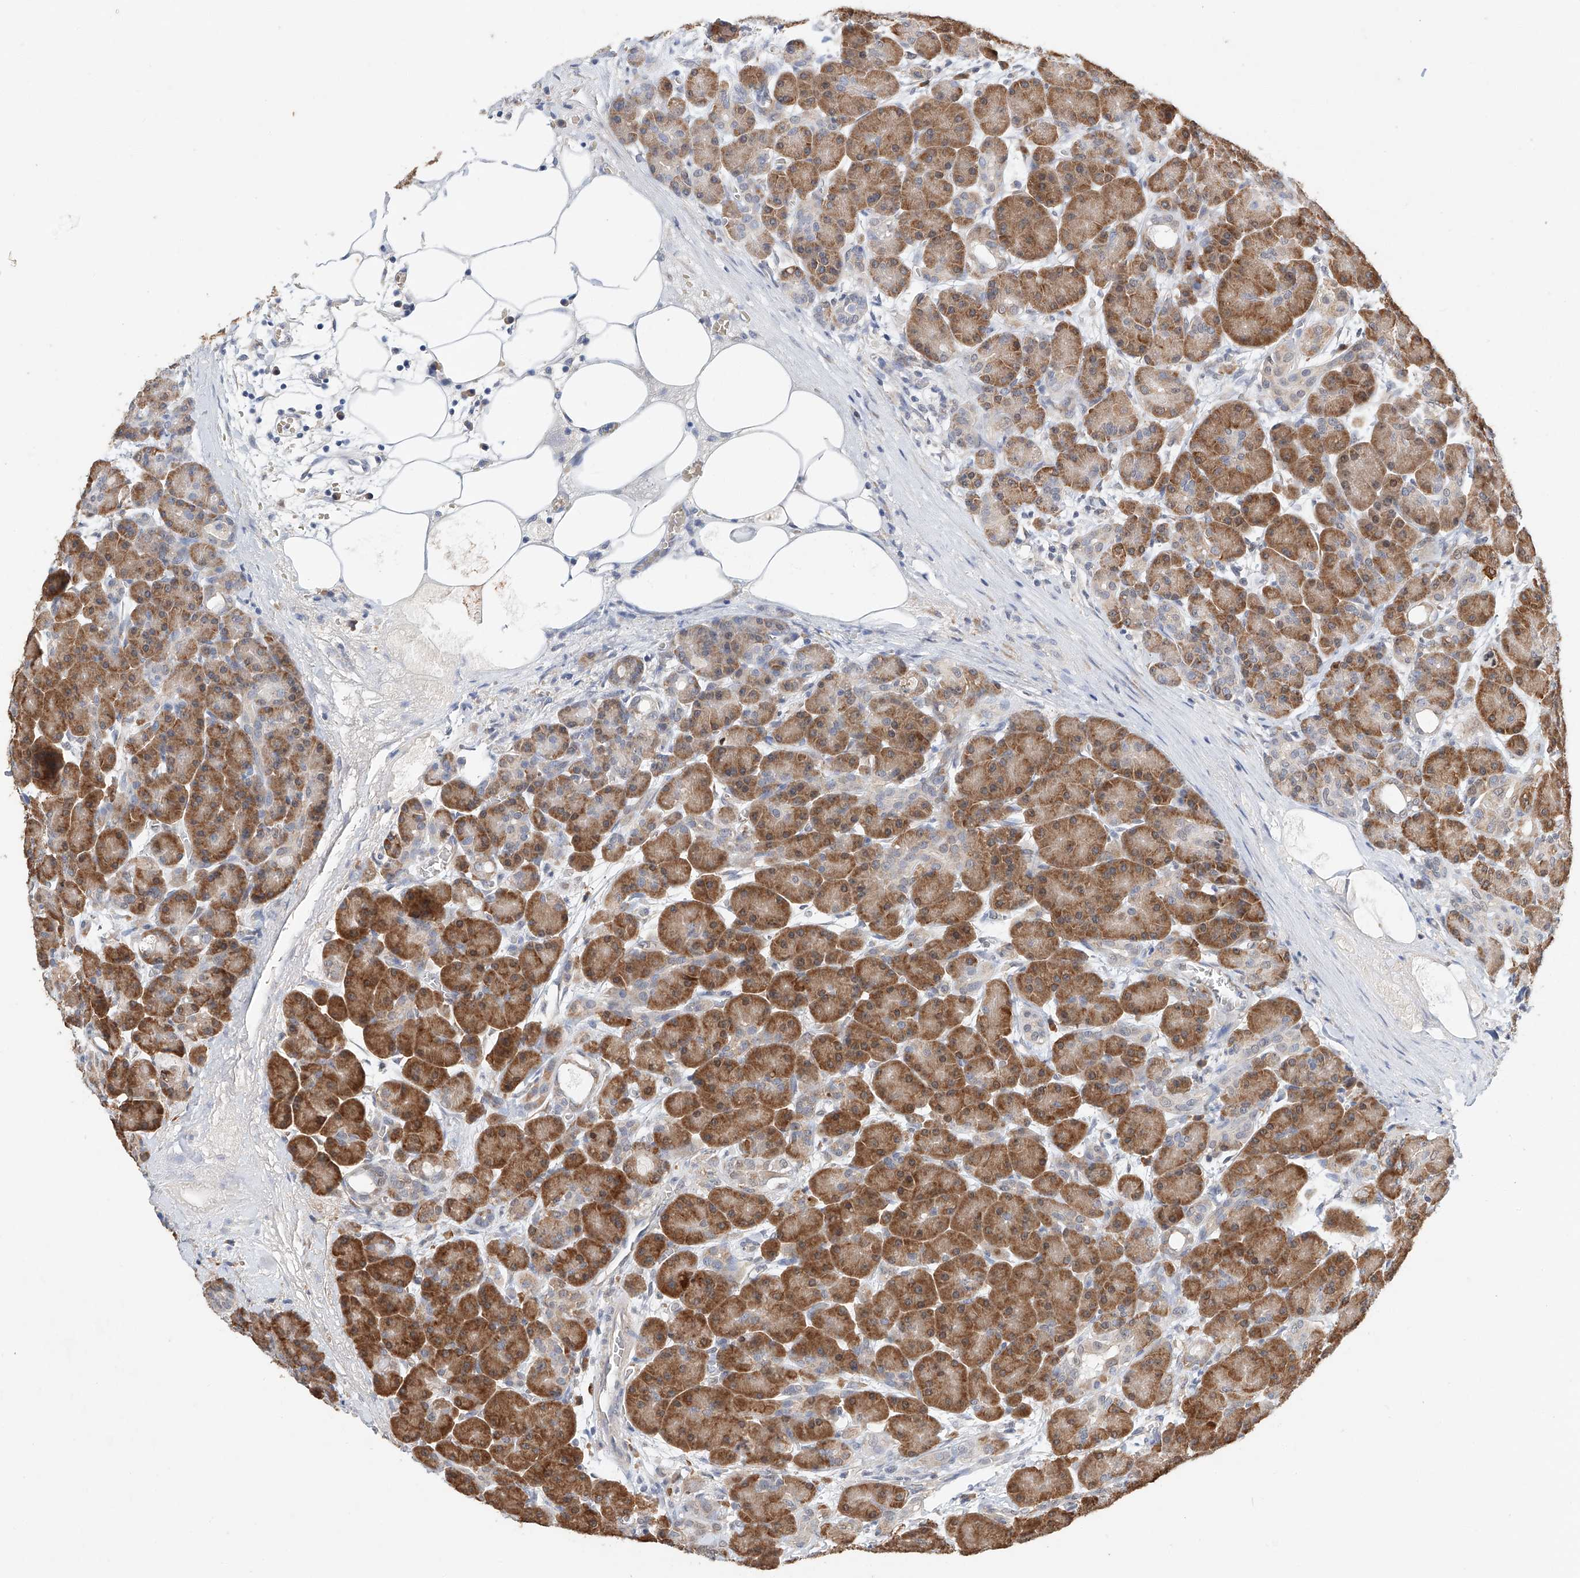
{"staining": {"intensity": "moderate", "quantity": ">75%", "location": "cytoplasmic/membranous"}, "tissue": "pancreas", "cell_type": "Exocrine glandular cells", "image_type": "normal", "snomed": [{"axis": "morphology", "description": "Normal tissue, NOS"}, {"axis": "topography", "description": "Pancreas"}], "caption": "The image reveals staining of unremarkable pancreas, revealing moderate cytoplasmic/membranous protein positivity (brown color) within exocrine glandular cells. (Brightfield microscopy of DAB IHC at high magnification).", "gene": "CTDP1", "patient": {"sex": "male", "age": 63}}